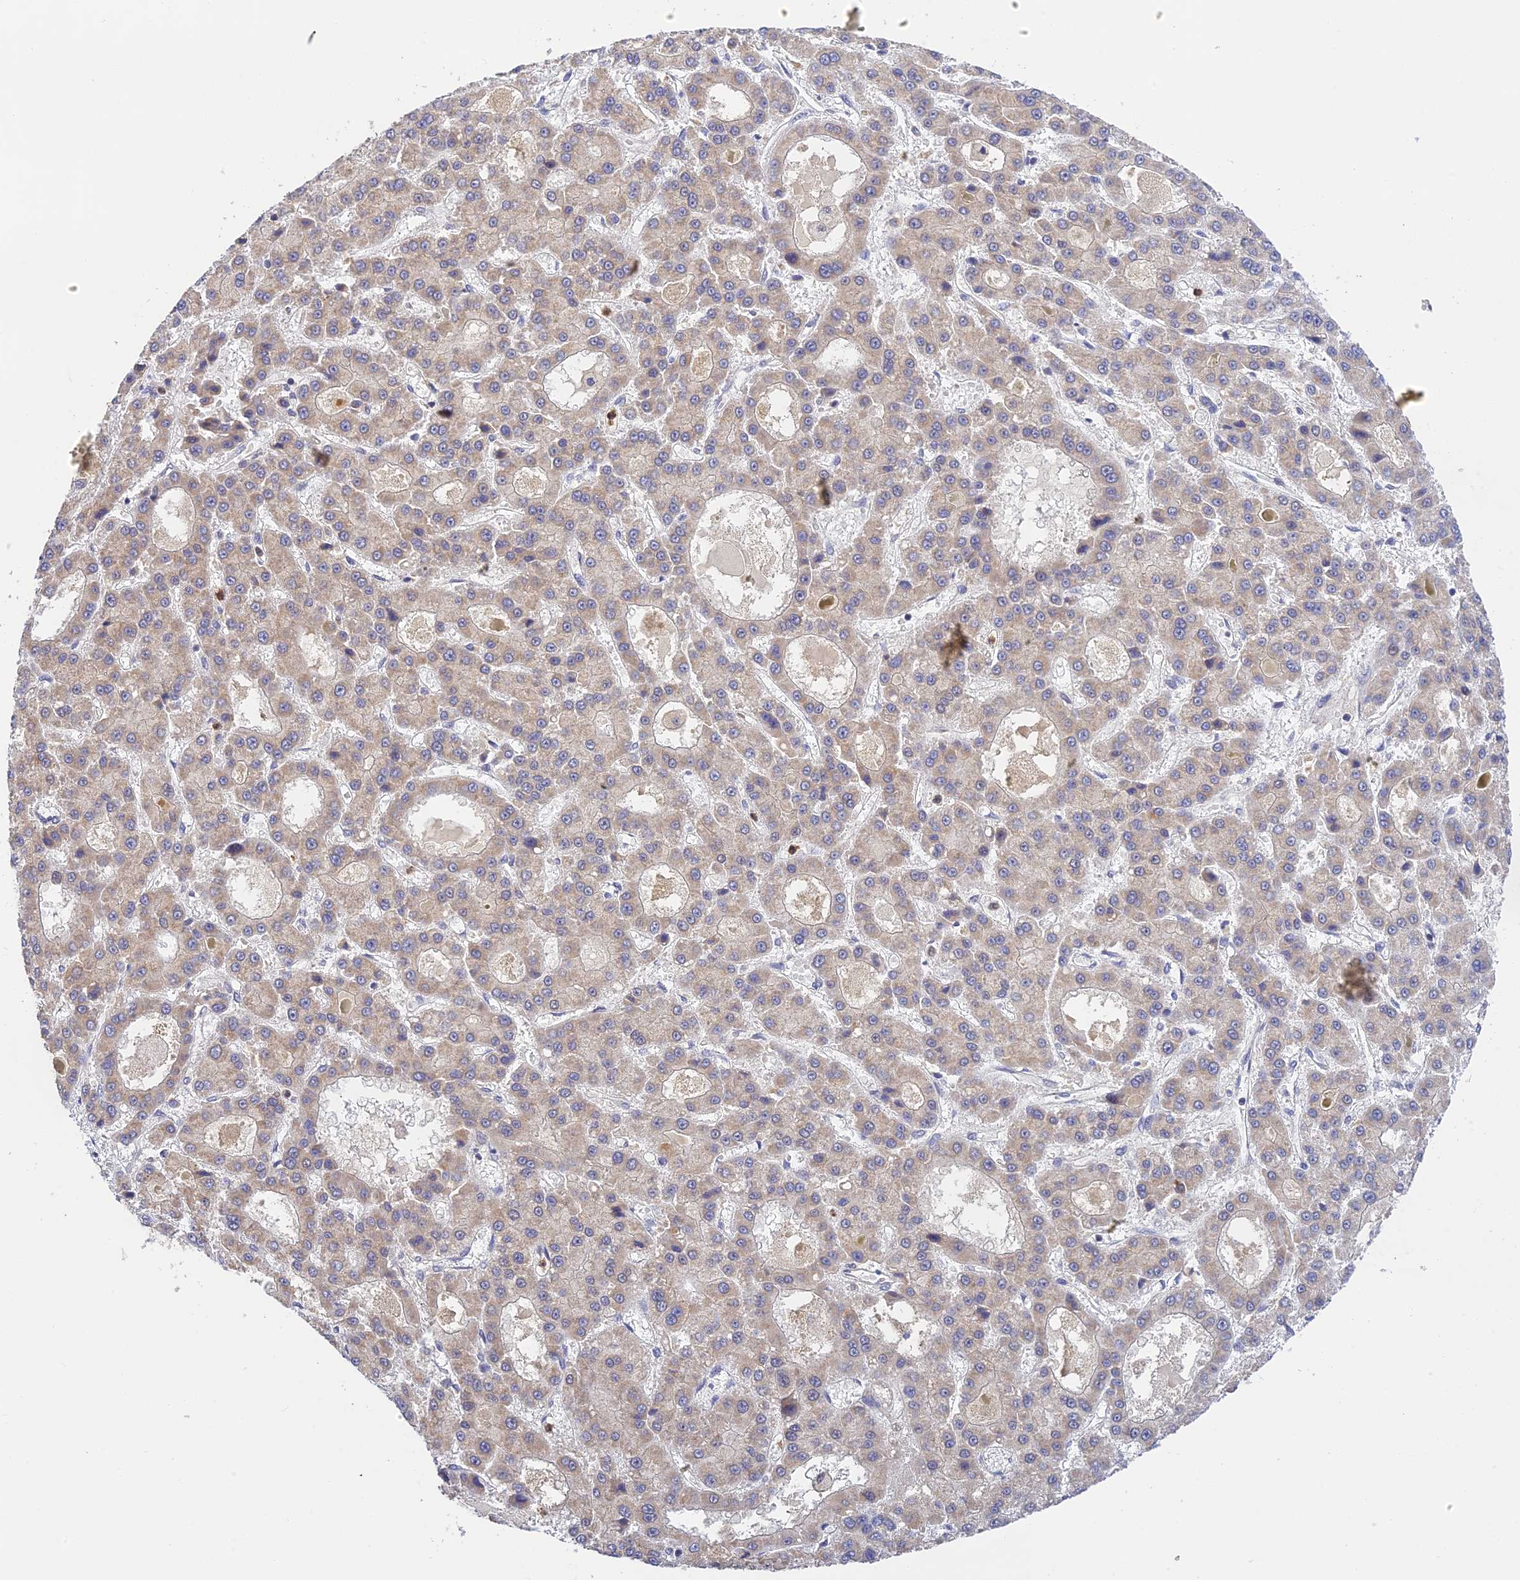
{"staining": {"intensity": "weak", "quantity": "25%-75%", "location": "cytoplasmic/membranous"}, "tissue": "liver cancer", "cell_type": "Tumor cells", "image_type": "cancer", "snomed": [{"axis": "morphology", "description": "Carcinoma, Hepatocellular, NOS"}, {"axis": "topography", "description": "Liver"}], "caption": "A brown stain labels weak cytoplasmic/membranous positivity of a protein in hepatocellular carcinoma (liver) tumor cells.", "gene": "PEX16", "patient": {"sex": "male", "age": 70}}